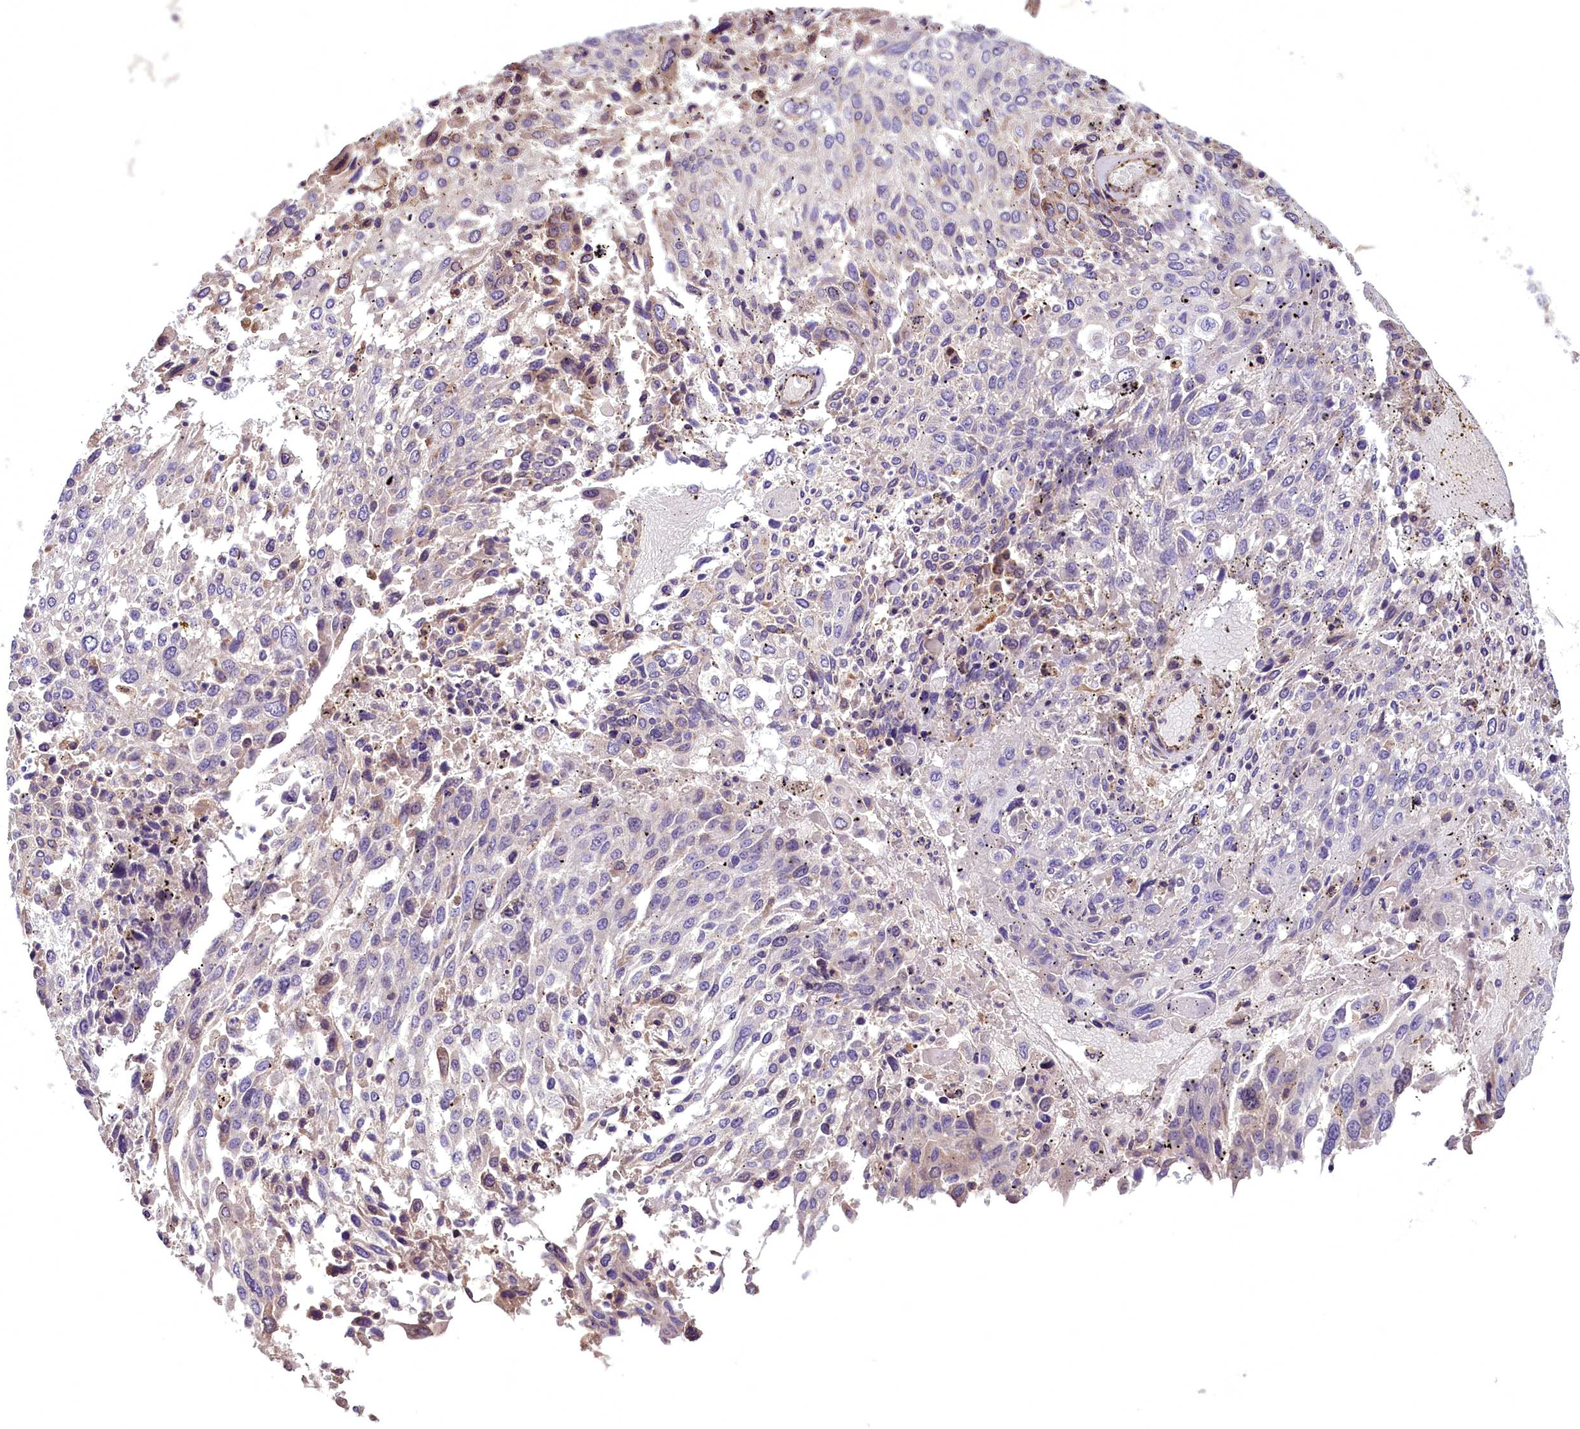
{"staining": {"intensity": "negative", "quantity": "none", "location": "none"}, "tissue": "lung cancer", "cell_type": "Tumor cells", "image_type": "cancer", "snomed": [{"axis": "morphology", "description": "Squamous cell carcinoma, NOS"}, {"axis": "topography", "description": "Lung"}], "caption": "This image is of lung cancer (squamous cell carcinoma) stained with immunohistochemistry to label a protein in brown with the nuclei are counter-stained blue. There is no expression in tumor cells. (DAB (3,3'-diaminobenzidine) IHC visualized using brightfield microscopy, high magnification).", "gene": "DNAJB9", "patient": {"sex": "male", "age": 65}}